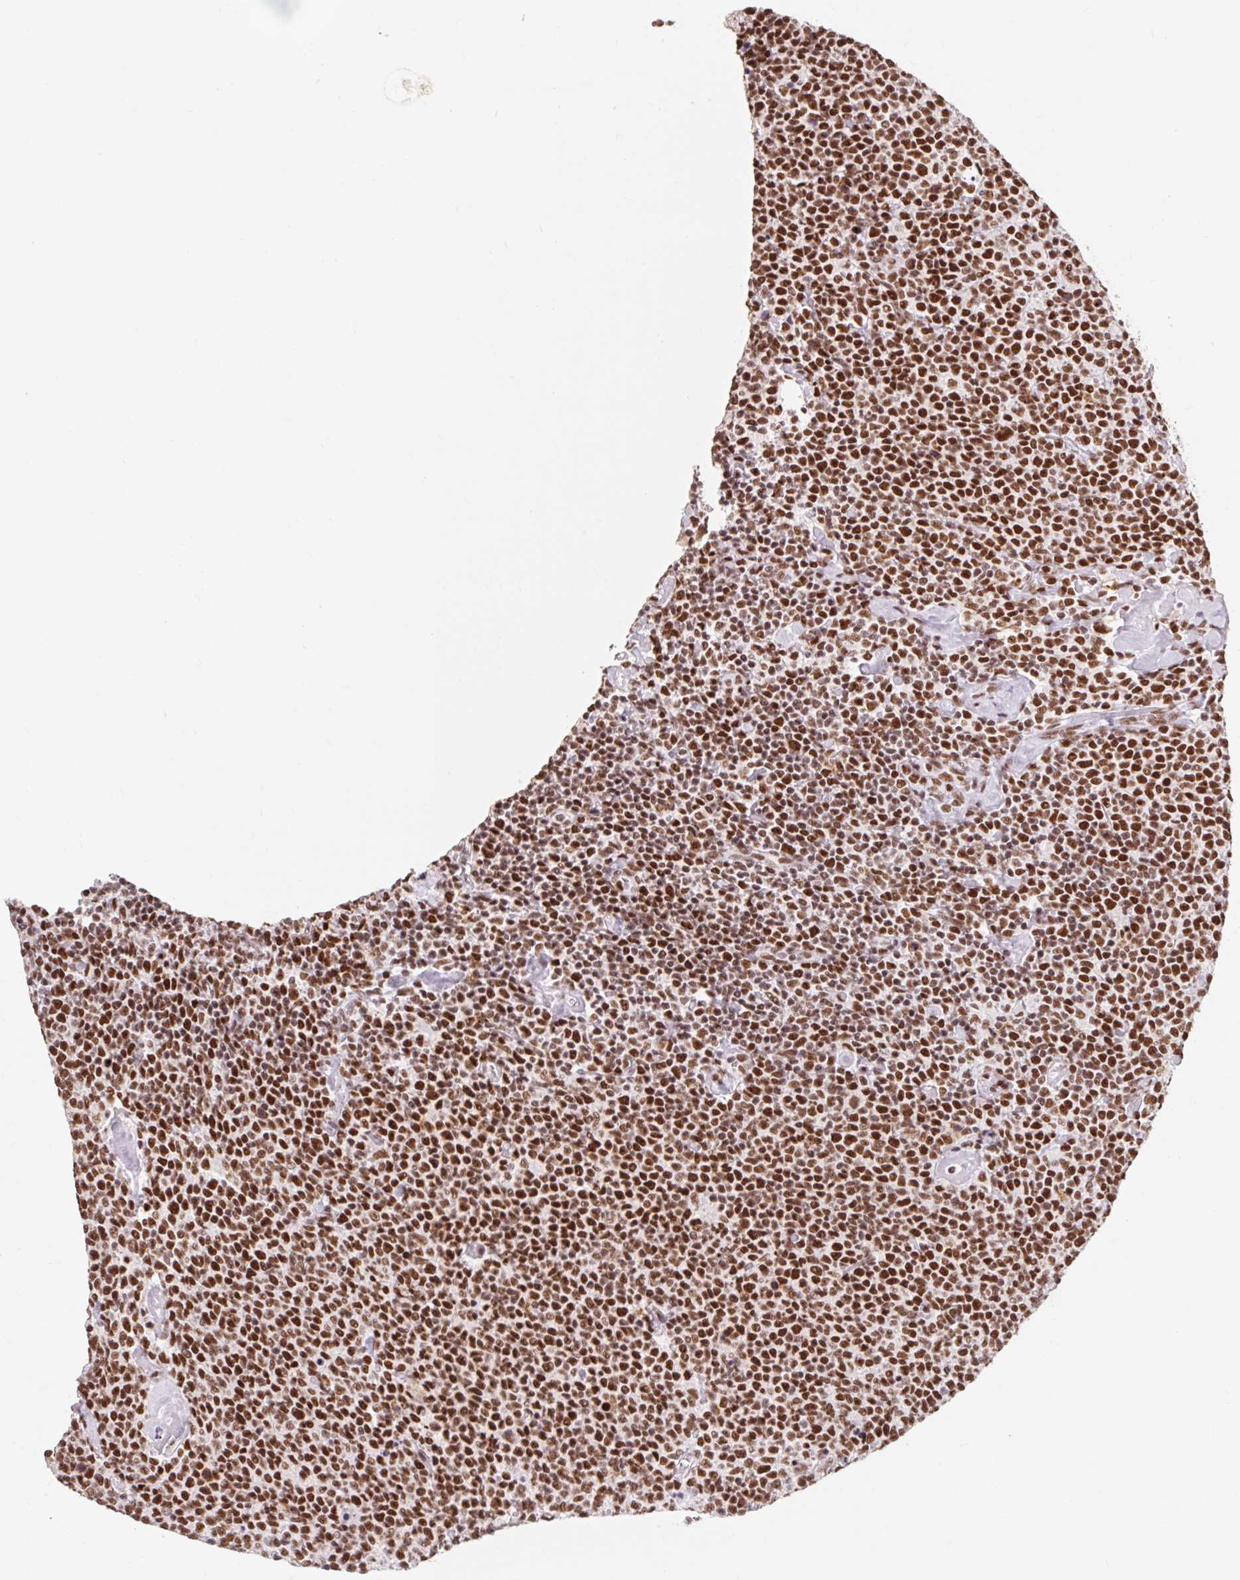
{"staining": {"intensity": "strong", "quantity": ">75%", "location": "nuclear"}, "tissue": "lymphoma", "cell_type": "Tumor cells", "image_type": "cancer", "snomed": [{"axis": "morphology", "description": "Malignant lymphoma, non-Hodgkin's type, High grade"}, {"axis": "topography", "description": "Lymph node"}], "caption": "DAB immunohistochemical staining of human lymphoma displays strong nuclear protein positivity in approximately >75% of tumor cells.", "gene": "SRSF10", "patient": {"sex": "male", "age": 61}}